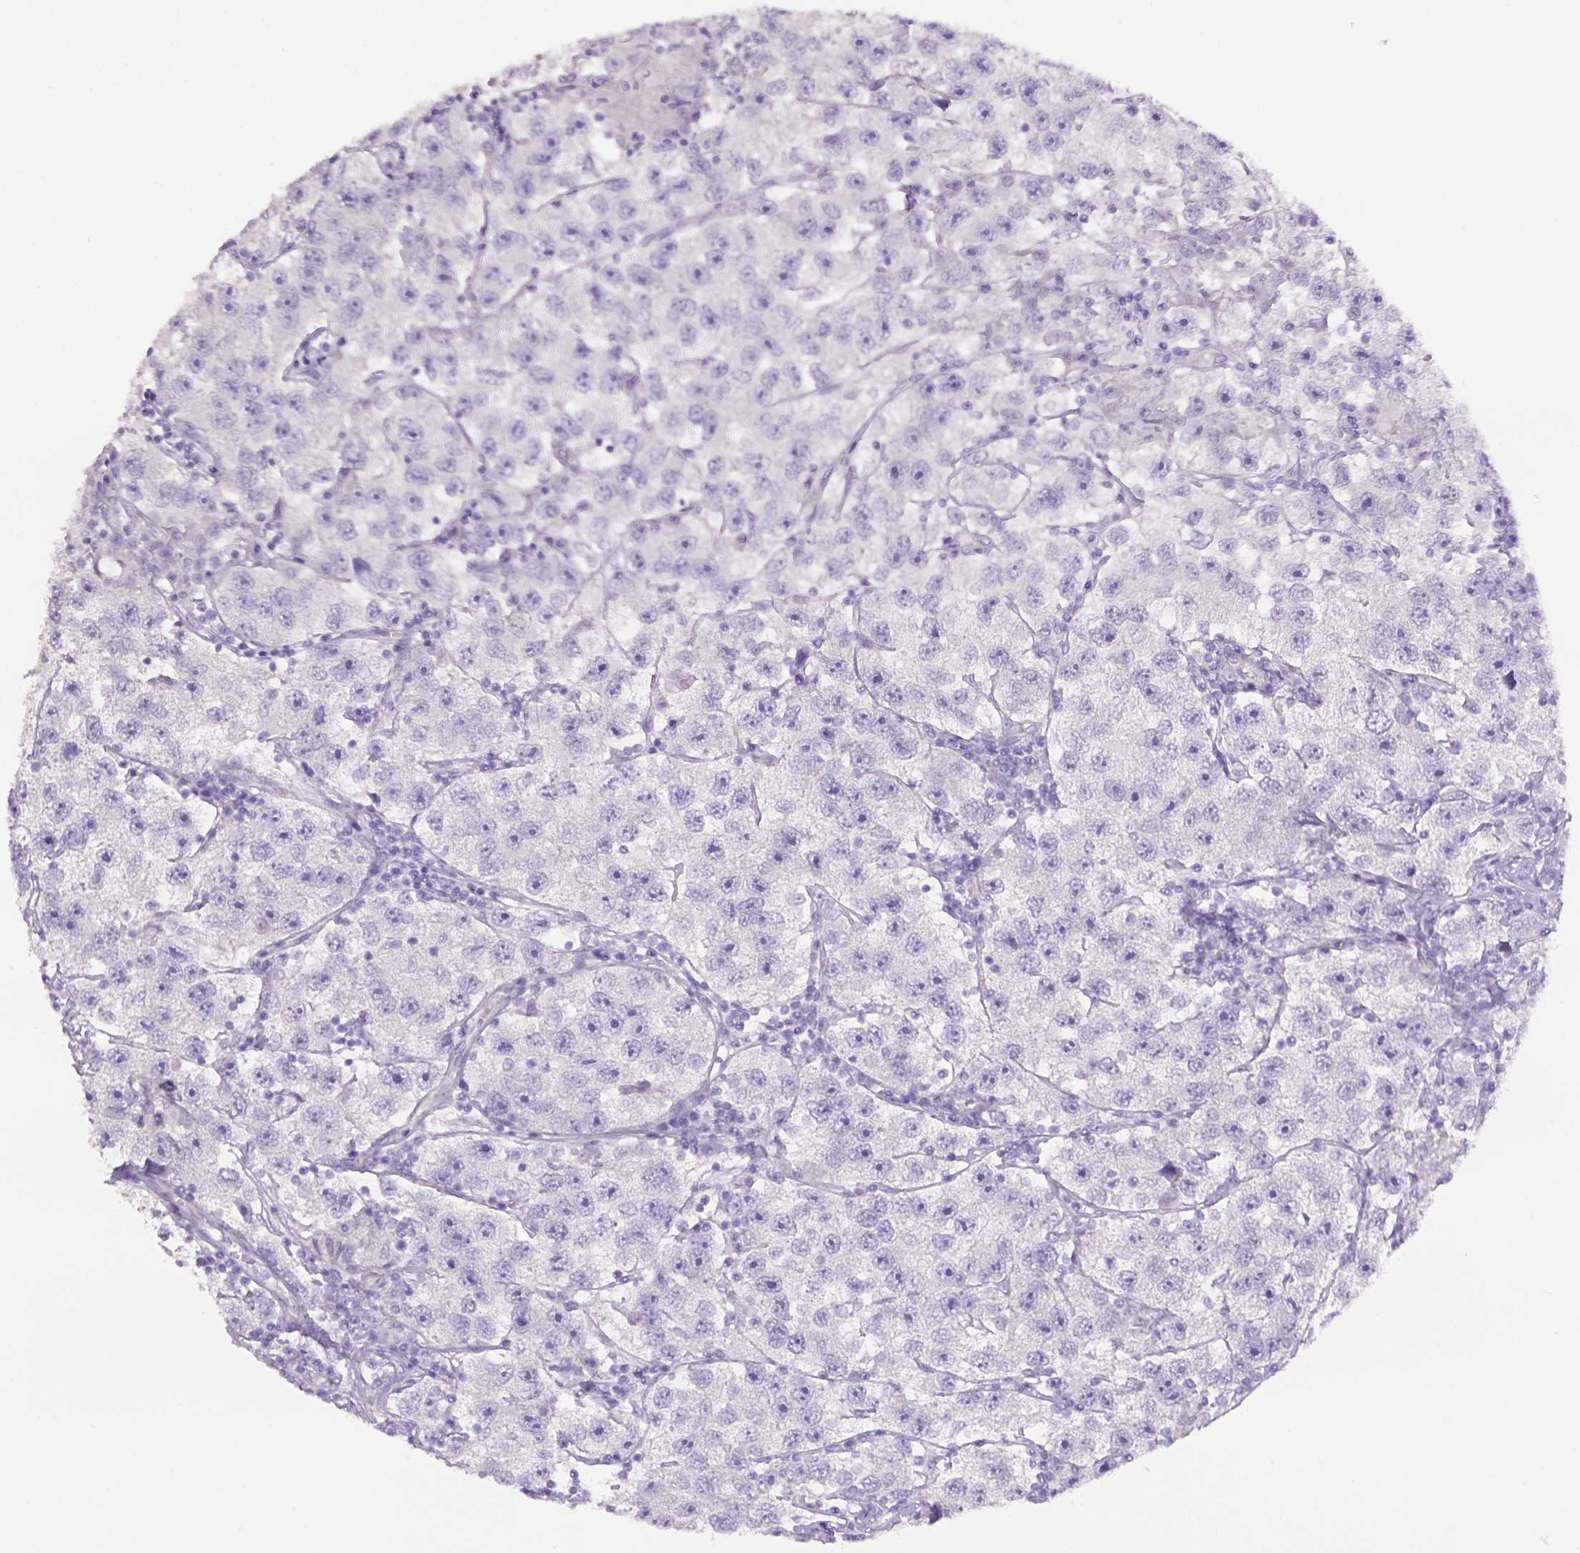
{"staining": {"intensity": "negative", "quantity": "none", "location": "none"}, "tissue": "testis cancer", "cell_type": "Tumor cells", "image_type": "cancer", "snomed": [{"axis": "morphology", "description": "Seminoma, NOS"}, {"axis": "topography", "description": "Testis"}], "caption": "This is an immunohistochemistry photomicrograph of human testis cancer. There is no staining in tumor cells.", "gene": "TENM4", "patient": {"sex": "male", "age": 26}}